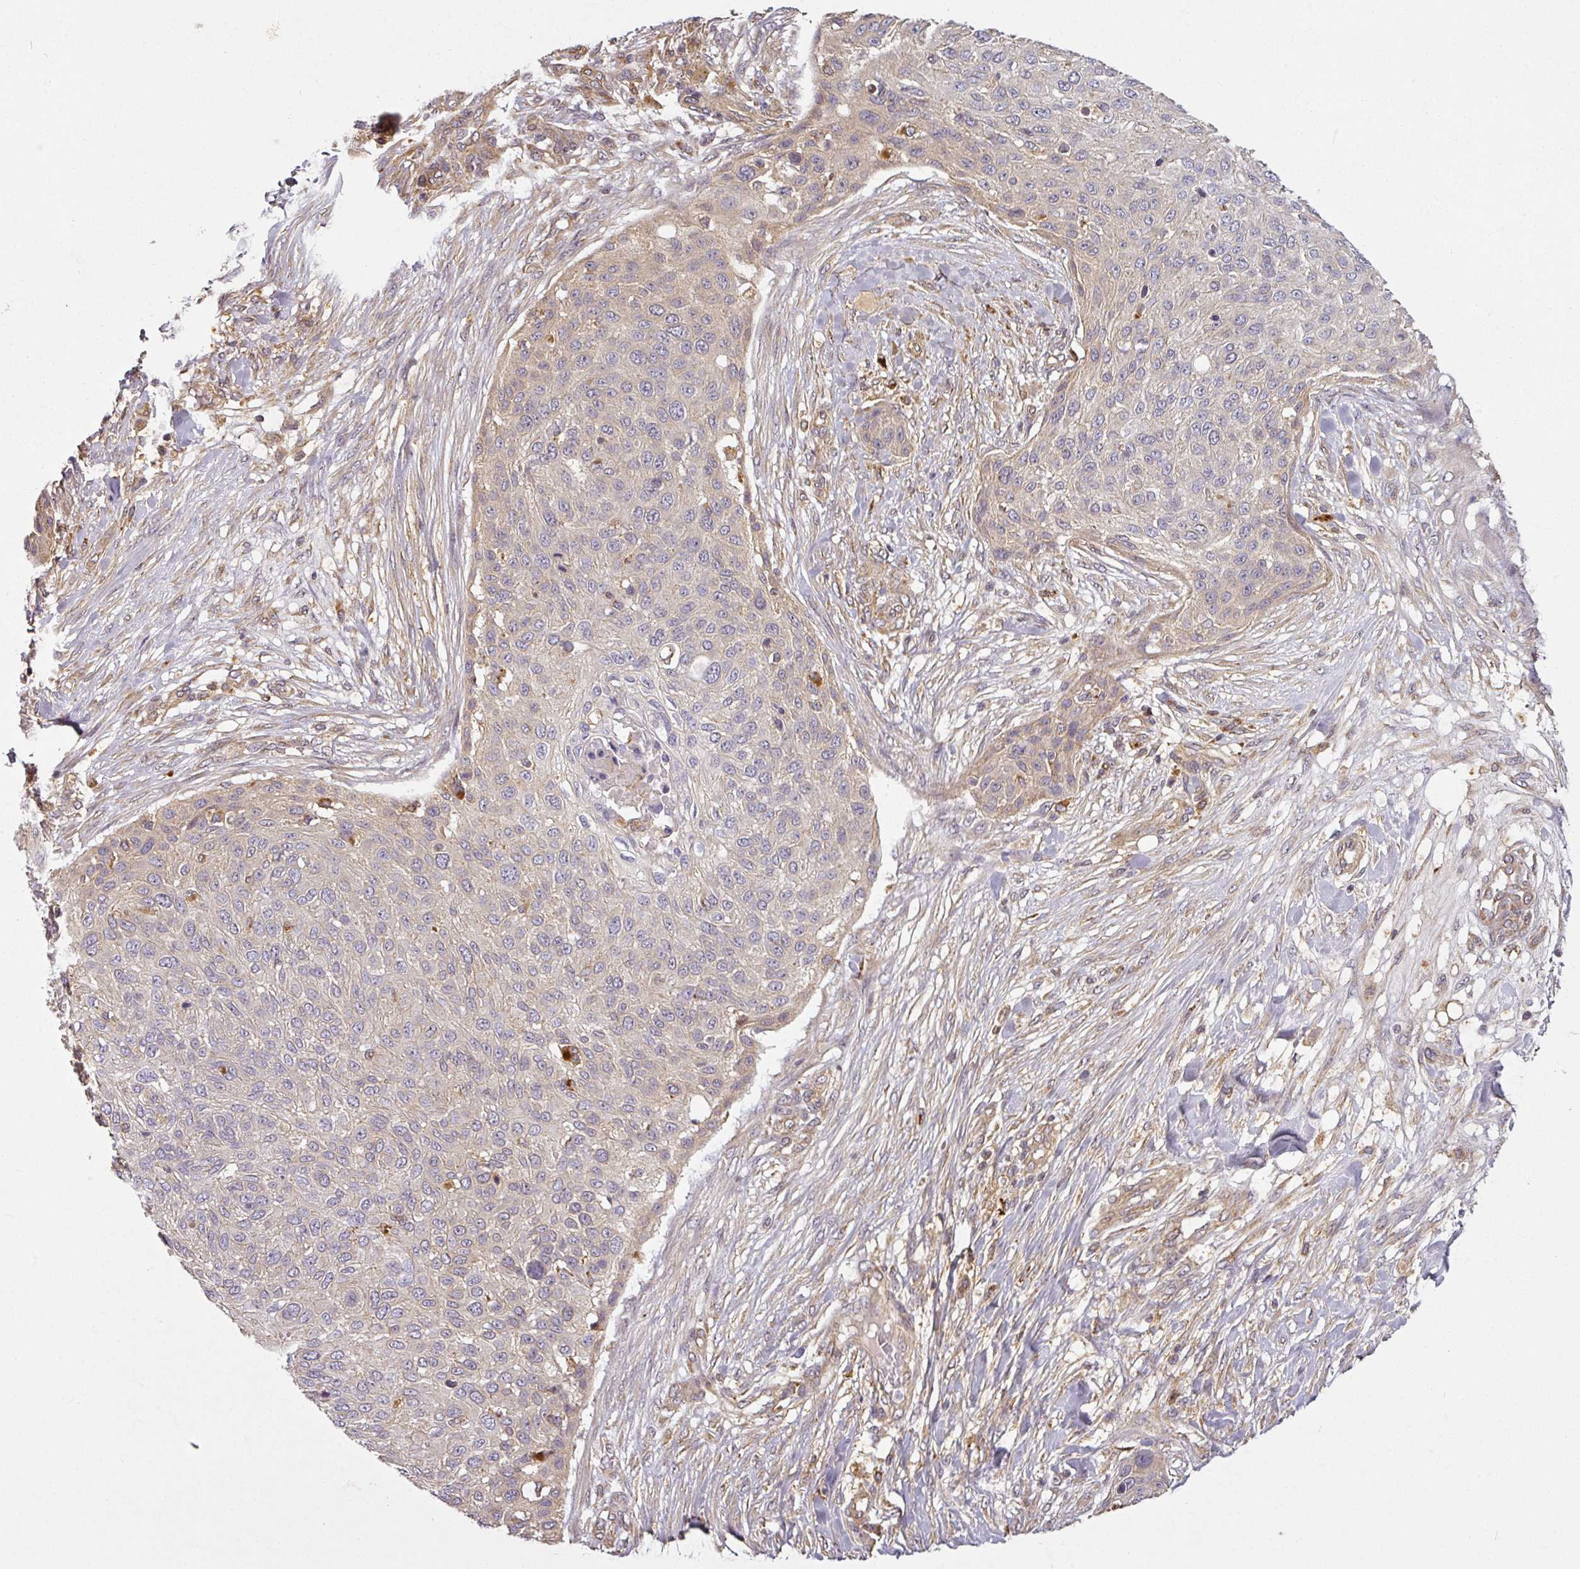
{"staining": {"intensity": "negative", "quantity": "none", "location": "none"}, "tissue": "skin cancer", "cell_type": "Tumor cells", "image_type": "cancer", "snomed": [{"axis": "morphology", "description": "Squamous cell carcinoma, NOS"}, {"axis": "topography", "description": "Skin"}], "caption": "Histopathology image shows no protein positivity in tumor cells of skin cancer (squamous cell carcinoma) tissue.", "gene": "DIMT1", "patient": {"sex": "female", "age": 87}}